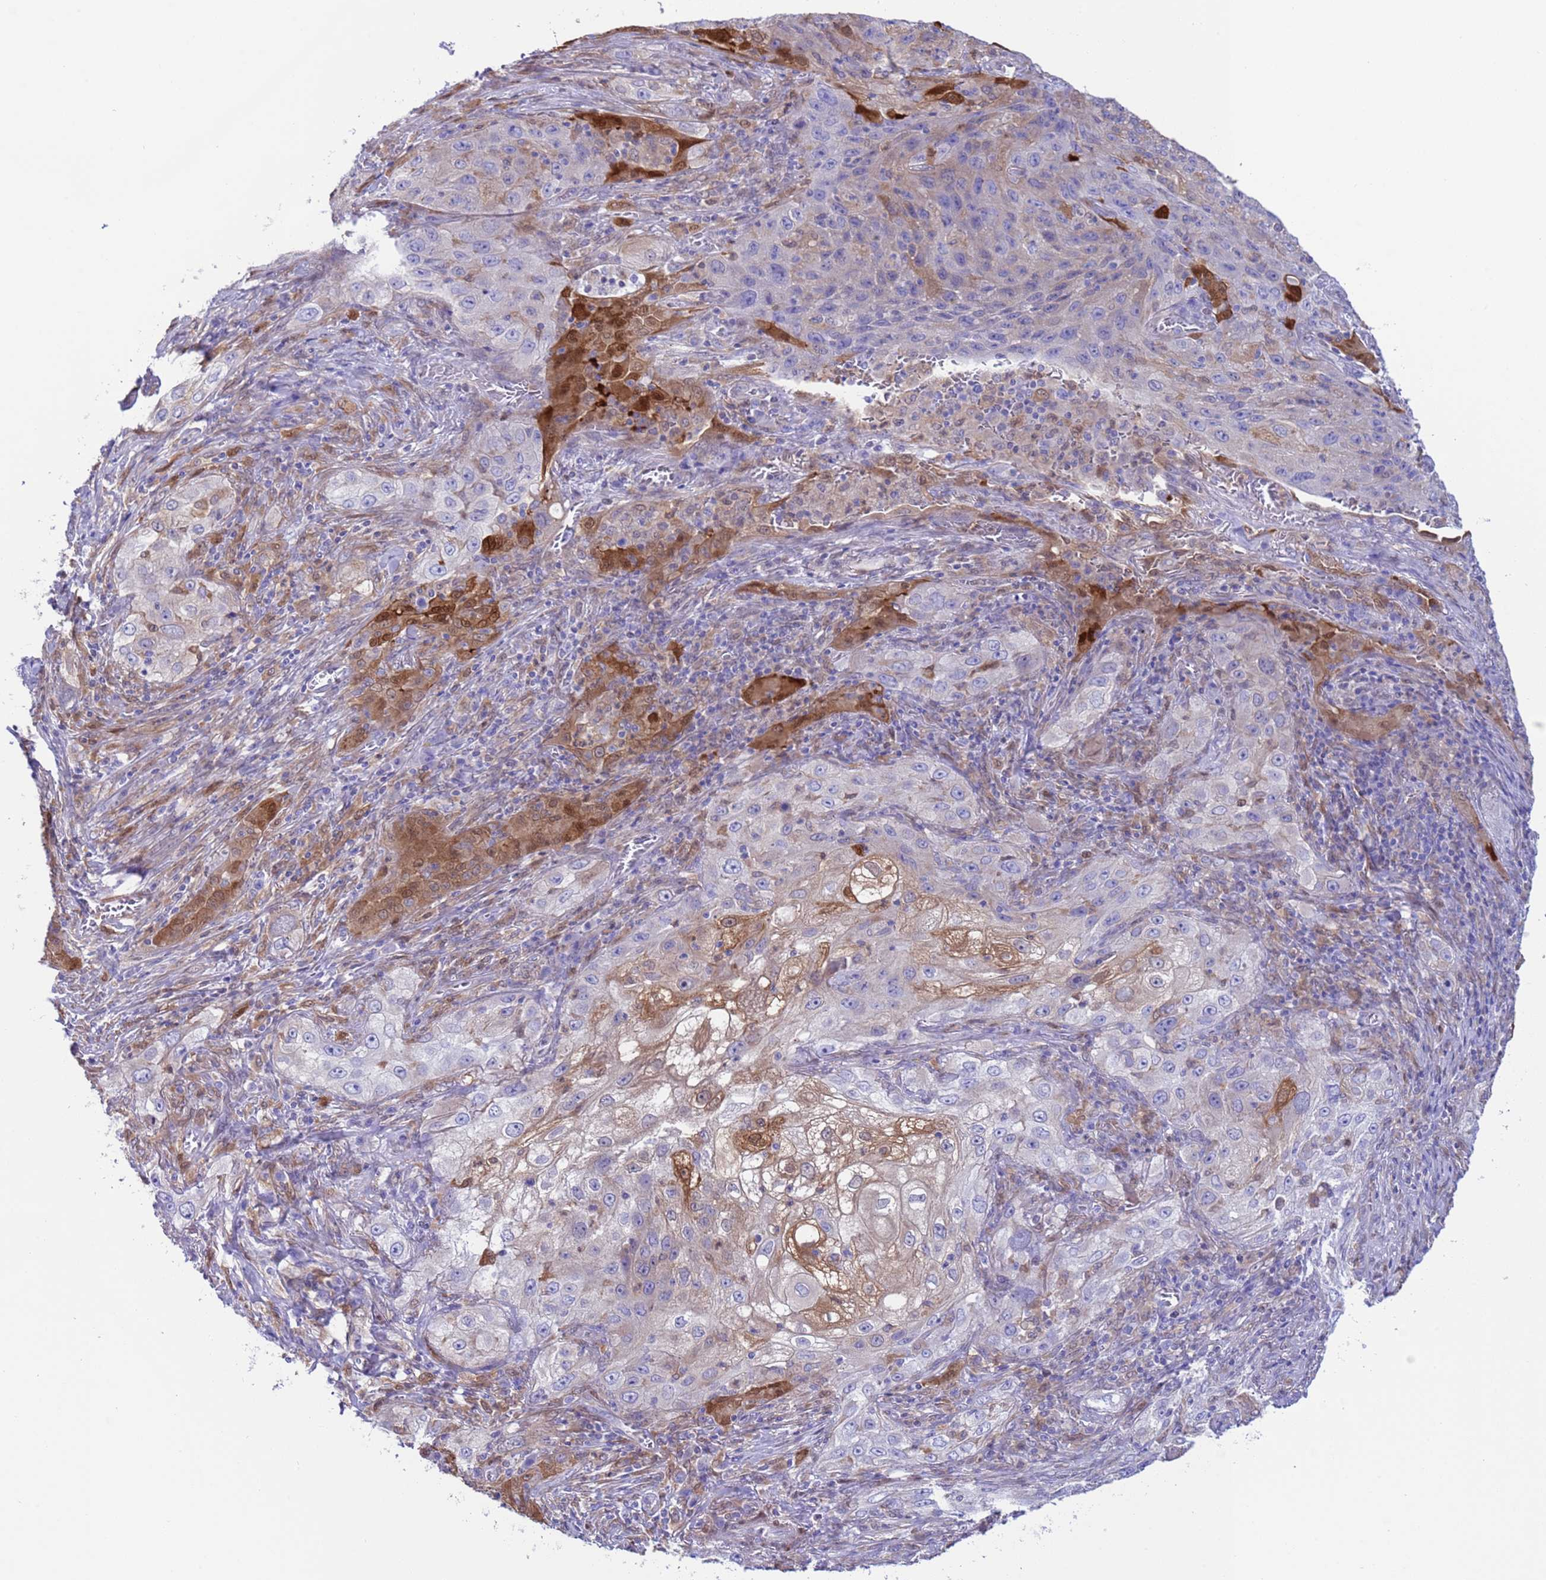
{"staining": {"intensity": "moderate", "quantity": "<25%", "location": "cytoplasmic/membranous,nuclear"}, "tissue": "lung cancer", "cell_type": "Tumor cells", "image_type": "cancer", "snomed": [{"axis": "morphology", "description": "Squamous cell carcinoma, NOS"}, {"axis": "topography", "description": "Lung"}], "caption": "About <25% of tumor cells in lung cancer show moderate cytoplasmic/membranous and nuclear protein positivity as visualized by brown immunohistochemical staining.", "gene": "C6orf47", "patient": {"sex": "female", "age": 69}}